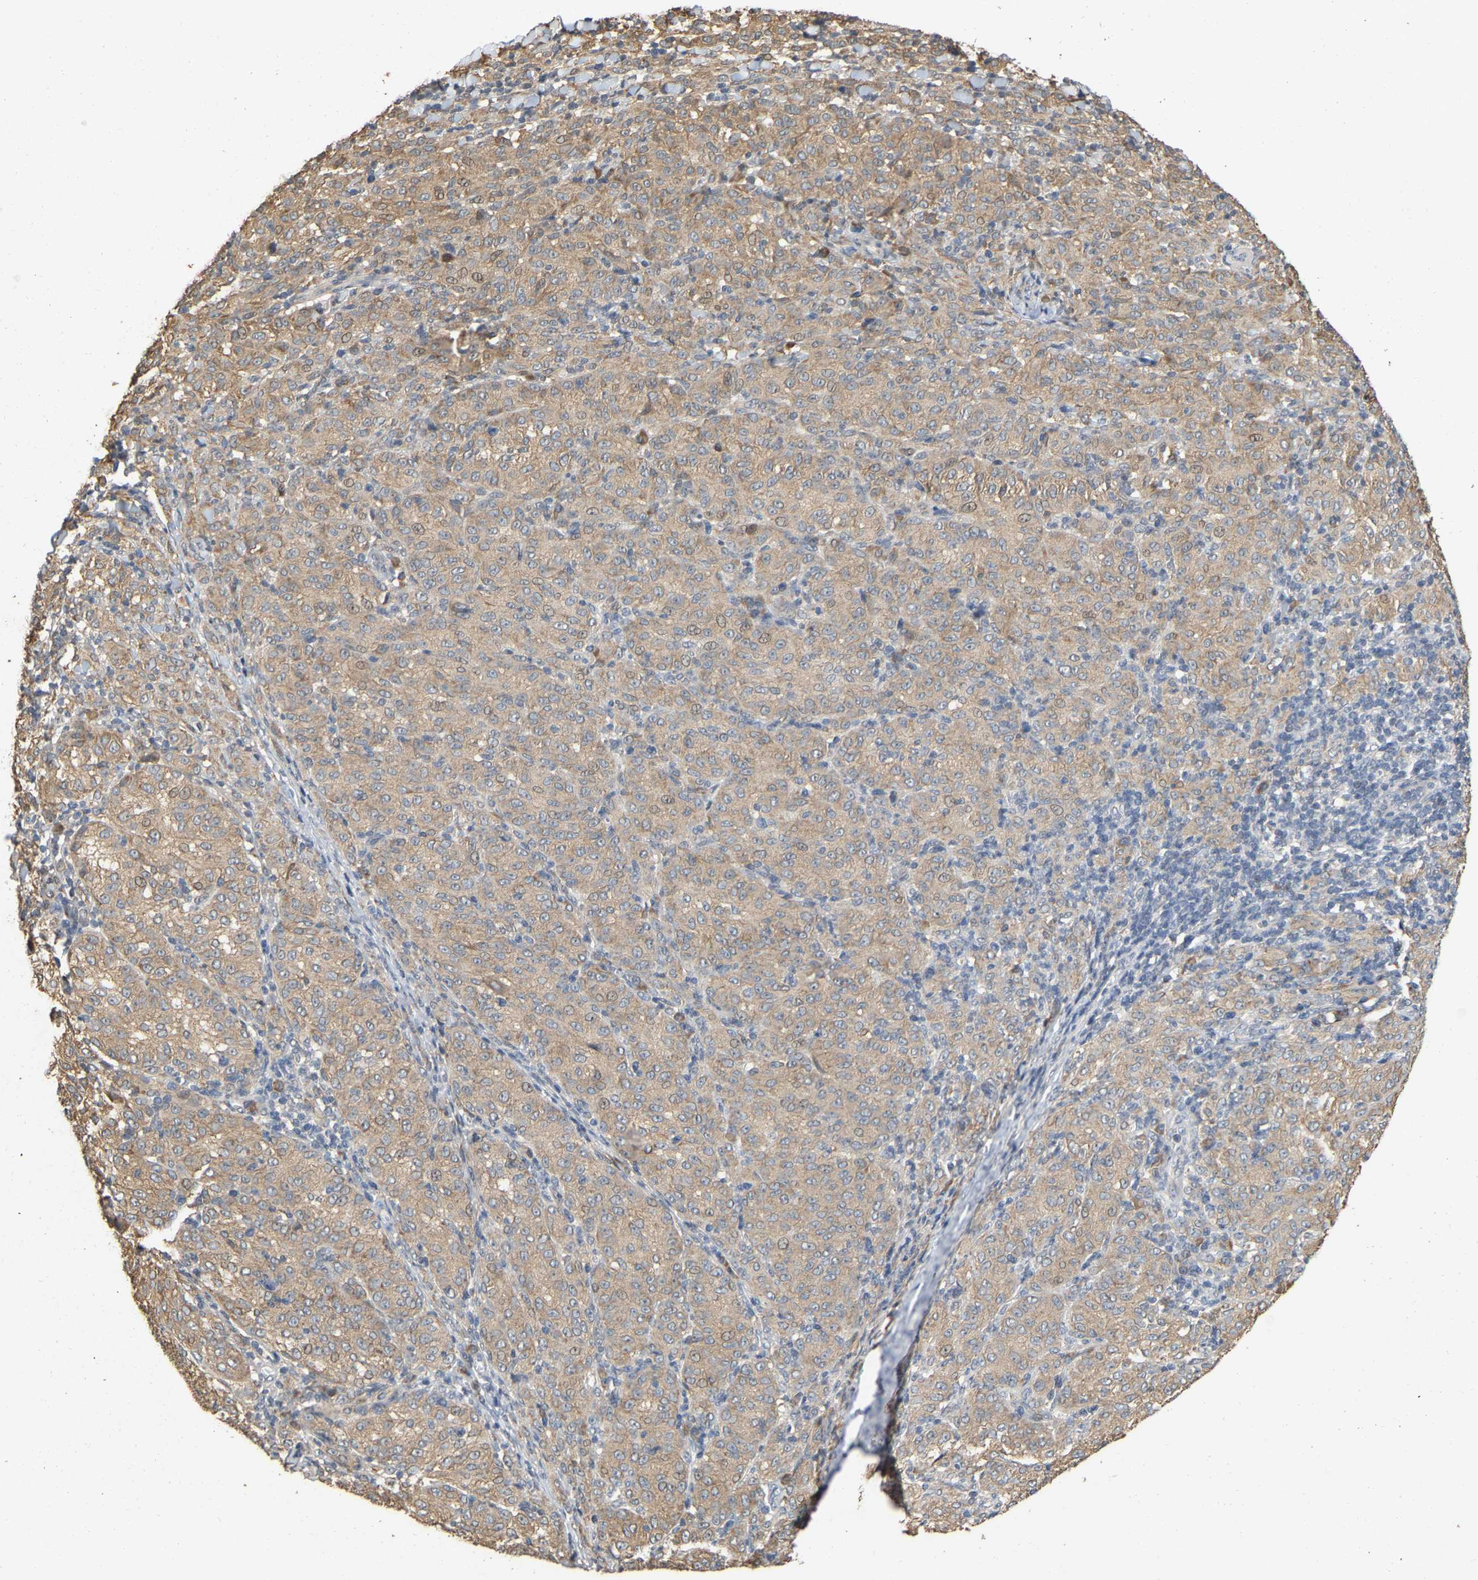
{"staining": {"intensity": "moderate", "quantity": ">75%", "location": "cytoplasmic/membranous,nuclear"}, "tissue": "melanoma", "cell_type": "Tumor cells", "image_type": "cancer", "snomed": [{"axis": "morphology", "description": "Malignant melanoma, NOS"}, {"axis": "topography", "description": "Skin"}], "caption": "Tumor cells display medium levels of moderate cytoplasmic/membranous and nuclear positivity in about >75% of cells in human malignant melanoma. The staining was performed using DAB, with brown indicating positive protein expression. Nuclei are stained blue with hematoxylin.", "gene": "NCS1", "patient": {"sex": "female", "age": 72}}